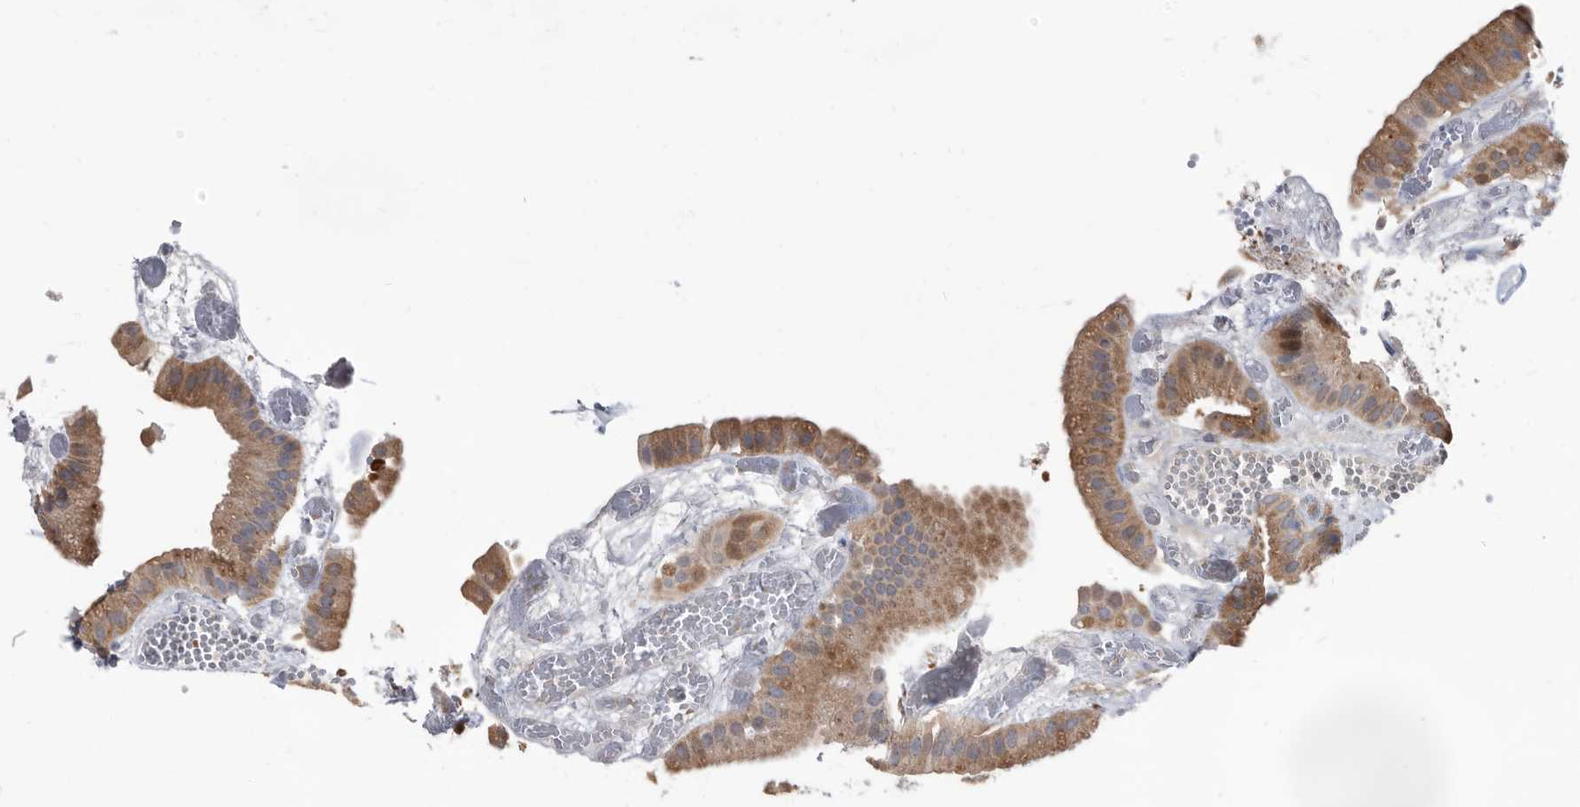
{"staining": {"intensity": "strong", "quantity": ">75%", "location": "cytoplasmic/membranous"}, "tissue": "gallbladder", "cell_type": "Glandular cells", "image_type": "normal", "snomed": [{"axis": "morphology", "description": "Normal tissue, NOS"}, {"axis": "topography", "description": "Gallbladder"}], "caption": "Immunohistochemical staining of normal gallbladder shows >75% levels of strong cytoplasmic/membranous protein staining in about >75% of glandular cells.", "gene": "APEH", "patient": {"sex": "female", "age": 64}}